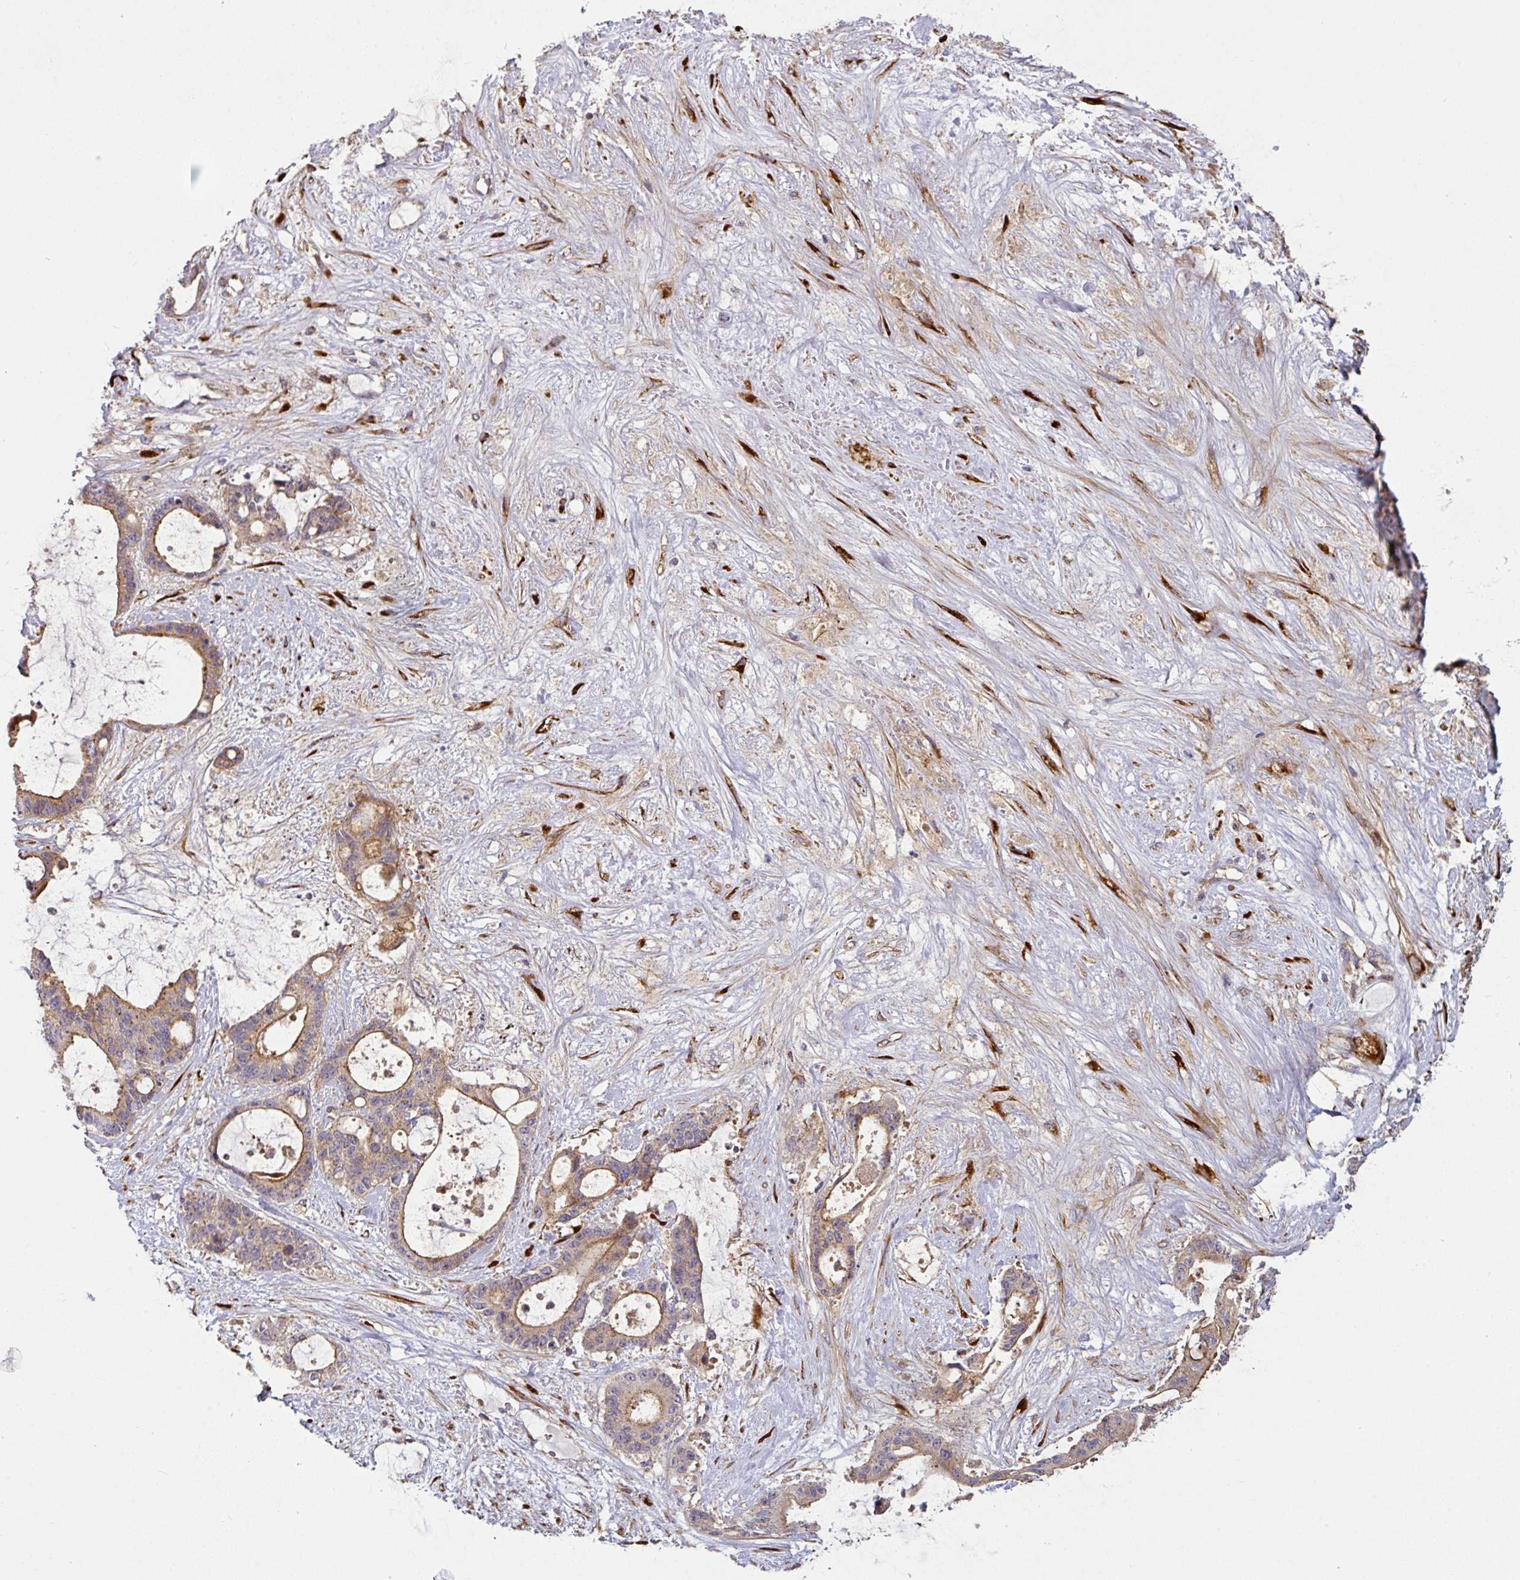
{"staining": {"intensity": "moderate", "quantity": "25%-75%", "location": "cytoplasmic/membranous"}, "tissue": "liver cancer", "cell_type": "Tumor cells", "image_type": "cancer", "snomed": [{"axis": "morphology", "description": "Normal tissue, NOS"}, {"axis": "morphology", "description": "Cholangiocarcinoma"}, {"axis": "topography", "description": "Liver"}, {"axis": "topography", "description": "Peripheral nerve tissue"}], "caption": "Protein staining by IHC displays moderate cytoplasmic/membranous staining in approximately 25%-75% of tumor cells in liver cholangiocarcinoma.", "gene": "CASP2", "patient": {"sex": "female", "age": 73}}